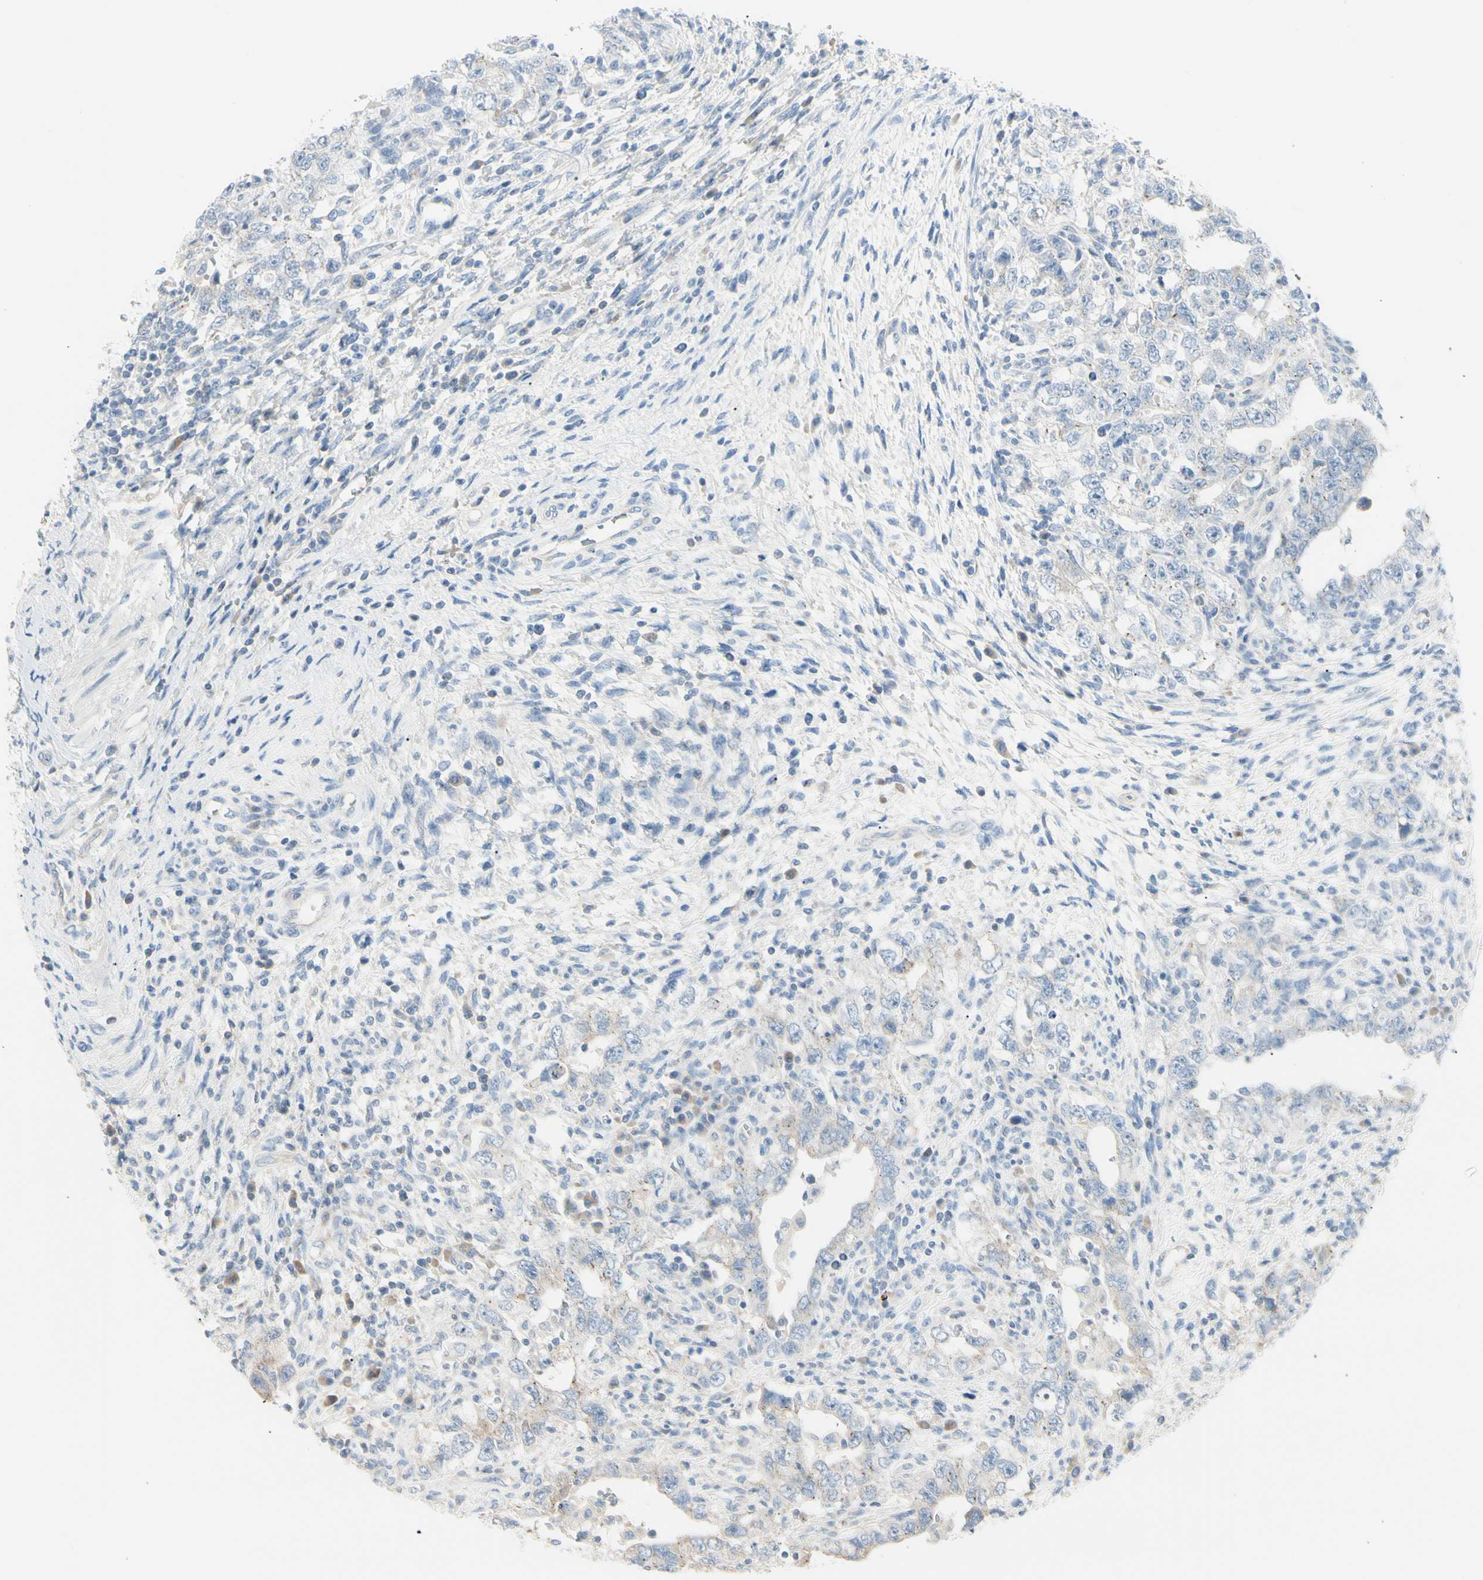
{"staining": {"intensity": "negative", "quantity": "none", "location": "none"}, "tissue": "testis cancer", "cell_type": "Tumor cells", "image_type": "cancer", "snomed": [{"axis": "morphology", "description": "Carcinoma, Embryonal, NOS"}, {"axis": "topography", "description": "Testis"}], "caption": "A histopathology image of human testis embryonal carcinoma is negative for staining in tumor cells. (Stains: DAB IHC with hematoxylin counter stain, Microscopy: brightfield microscopy at high magnification).", "gene": "ALDH18A1", "patient": {"sex": "male", "age": 26}}